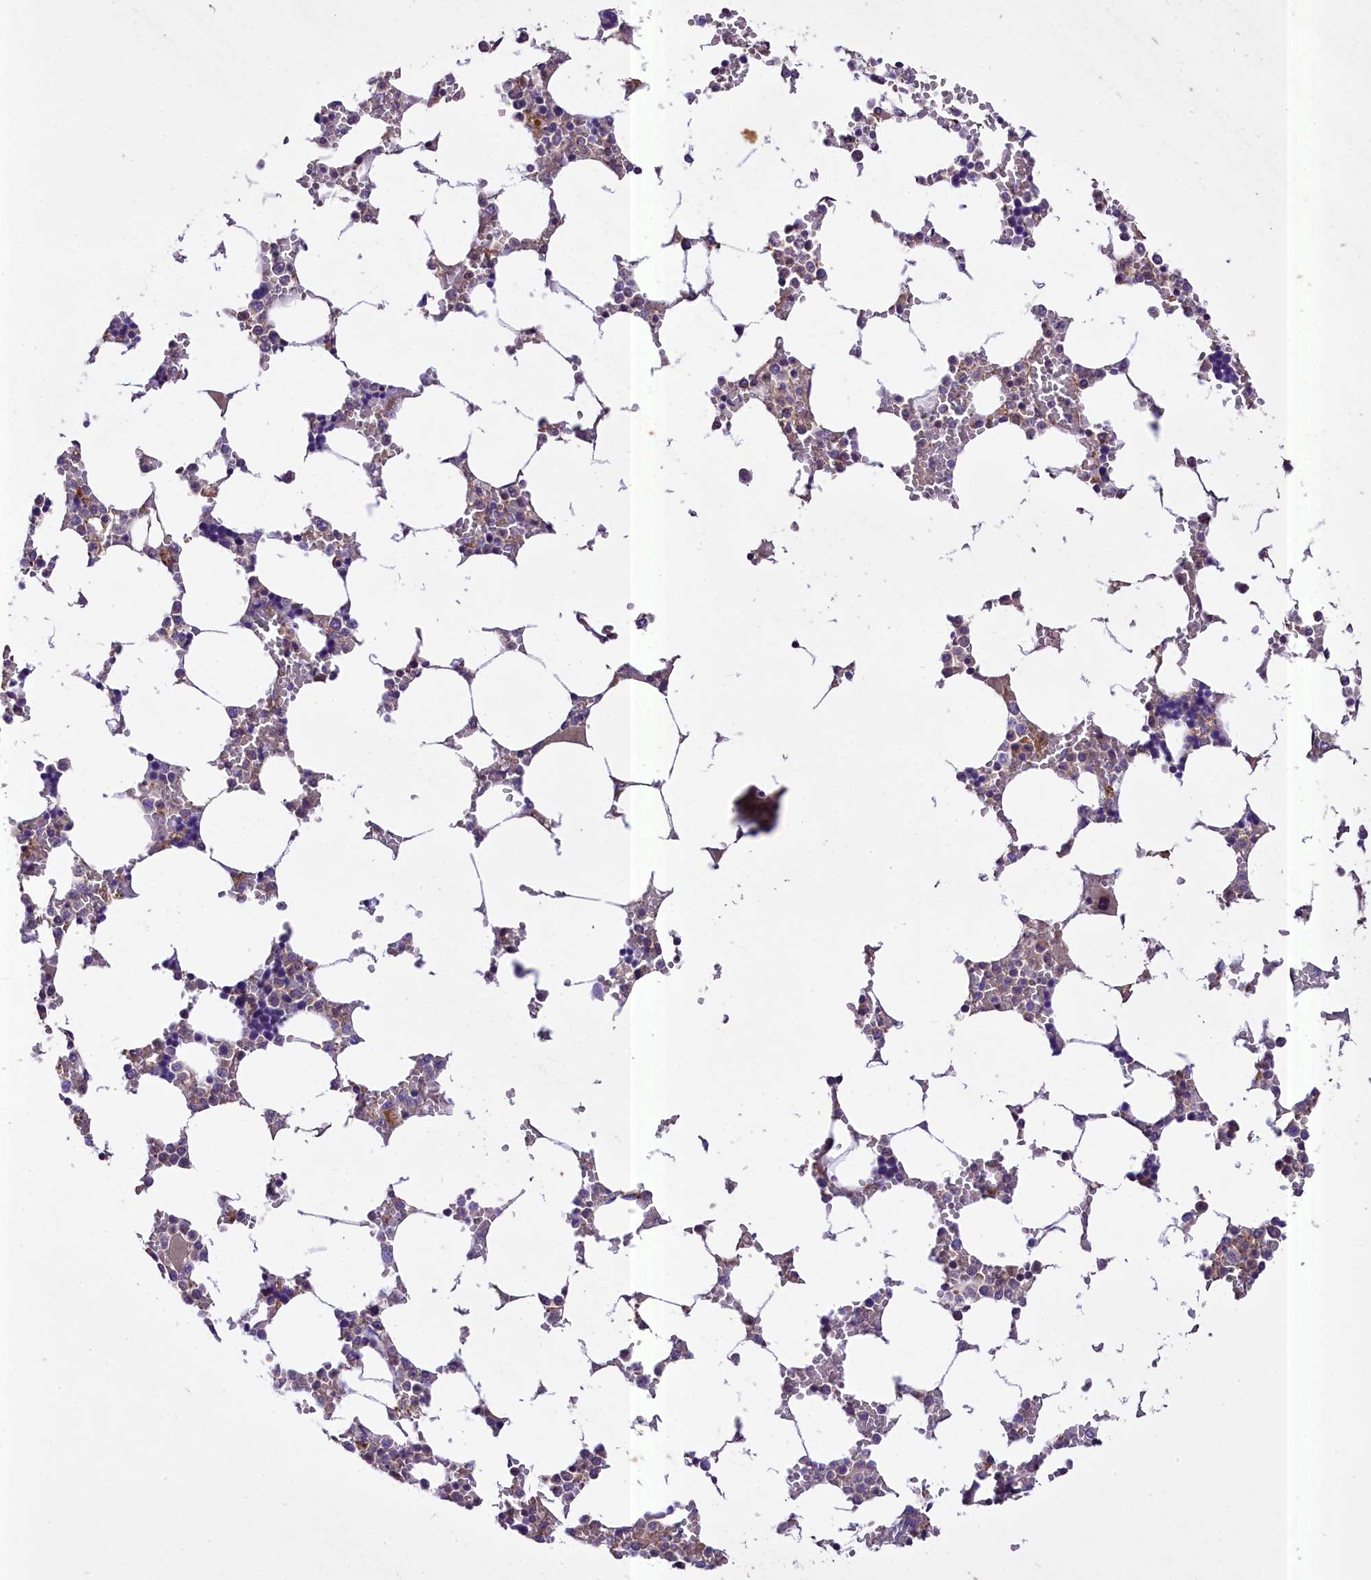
{"staining": {"intensity": "weak", "quantity": "25%-75%", "location": "cytoplasmic/membranous"}, "tissue": "bone marrow", "cell_type": "Hematopoietic cells", "image_type": "normal", "snomed": [{"axis": "morphology", "description": "Normal tissue, NOS"}, {"axis": "topography", "description": "Bone marrow"}], "caption": "Immunohistochemistry (IHC) micrograph of normal bone marrow stained for a protein (brown), which reveals low levels of weak cytoplasmic/membranous expression in about 25%-75% of hematopoietic cells.", "gene": "PEMT", "patient": {"sex": "male", "age": 64}}